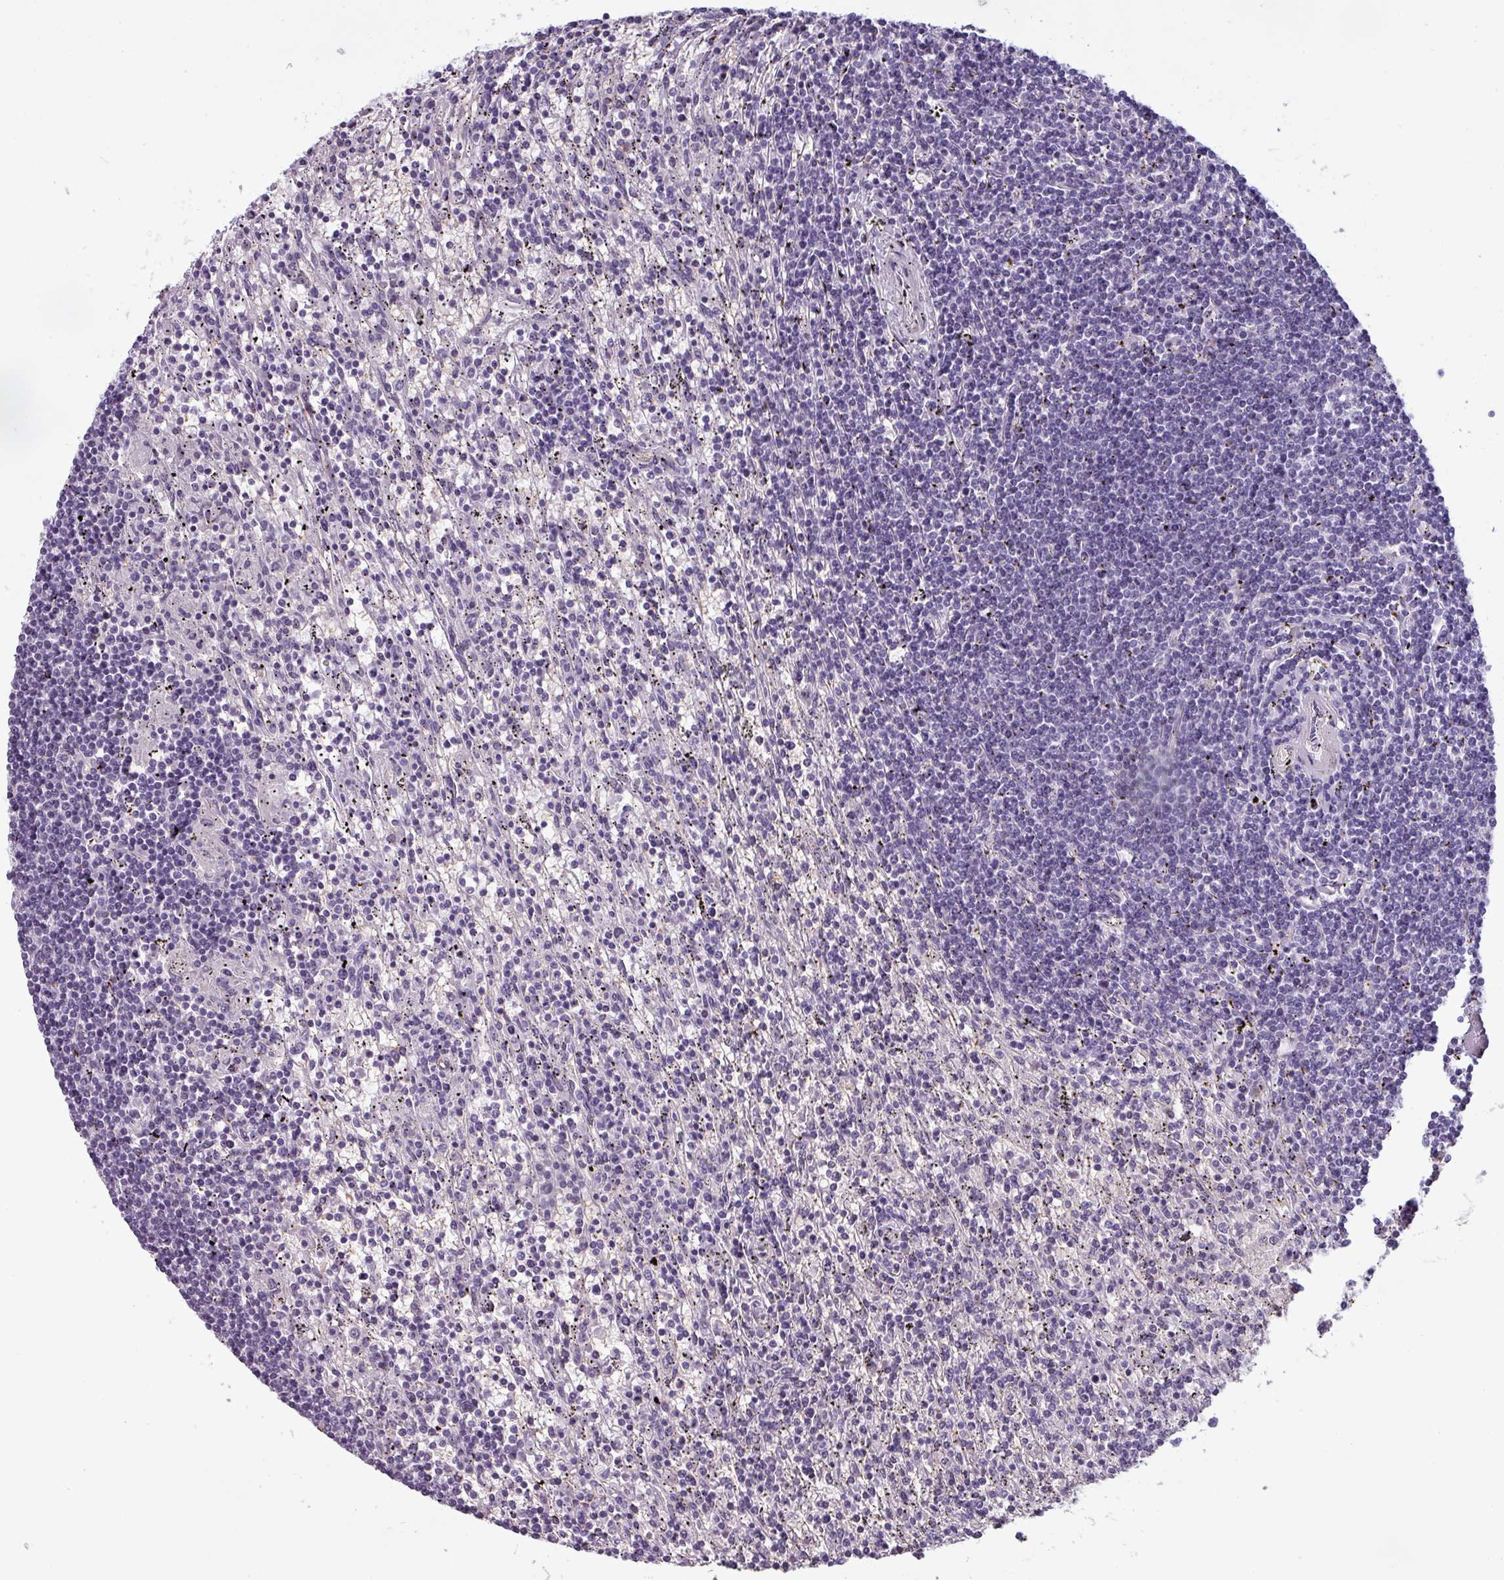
{"staining": {"intensity": "negative", "quantity": "none", "location": "none"}, "tissue": "lymphoma", "cell_type": "Tumor cells", "image_type": "cancer", "snomed": [{"axis": "morphology", "description": "Malignant lymphoma, non-Hodgkin's type, Low grade"}, {"axis": "topography", "description": "Spleen"}], "caption": "IHC histopathology image of human low-grade malignant lymphoma, non-Hodgkin's type stained for a protein (brown), which exhibits no staining in tumor cells.", "gene": "AREL1", "patient": {"sex": "male", "age": 76}}